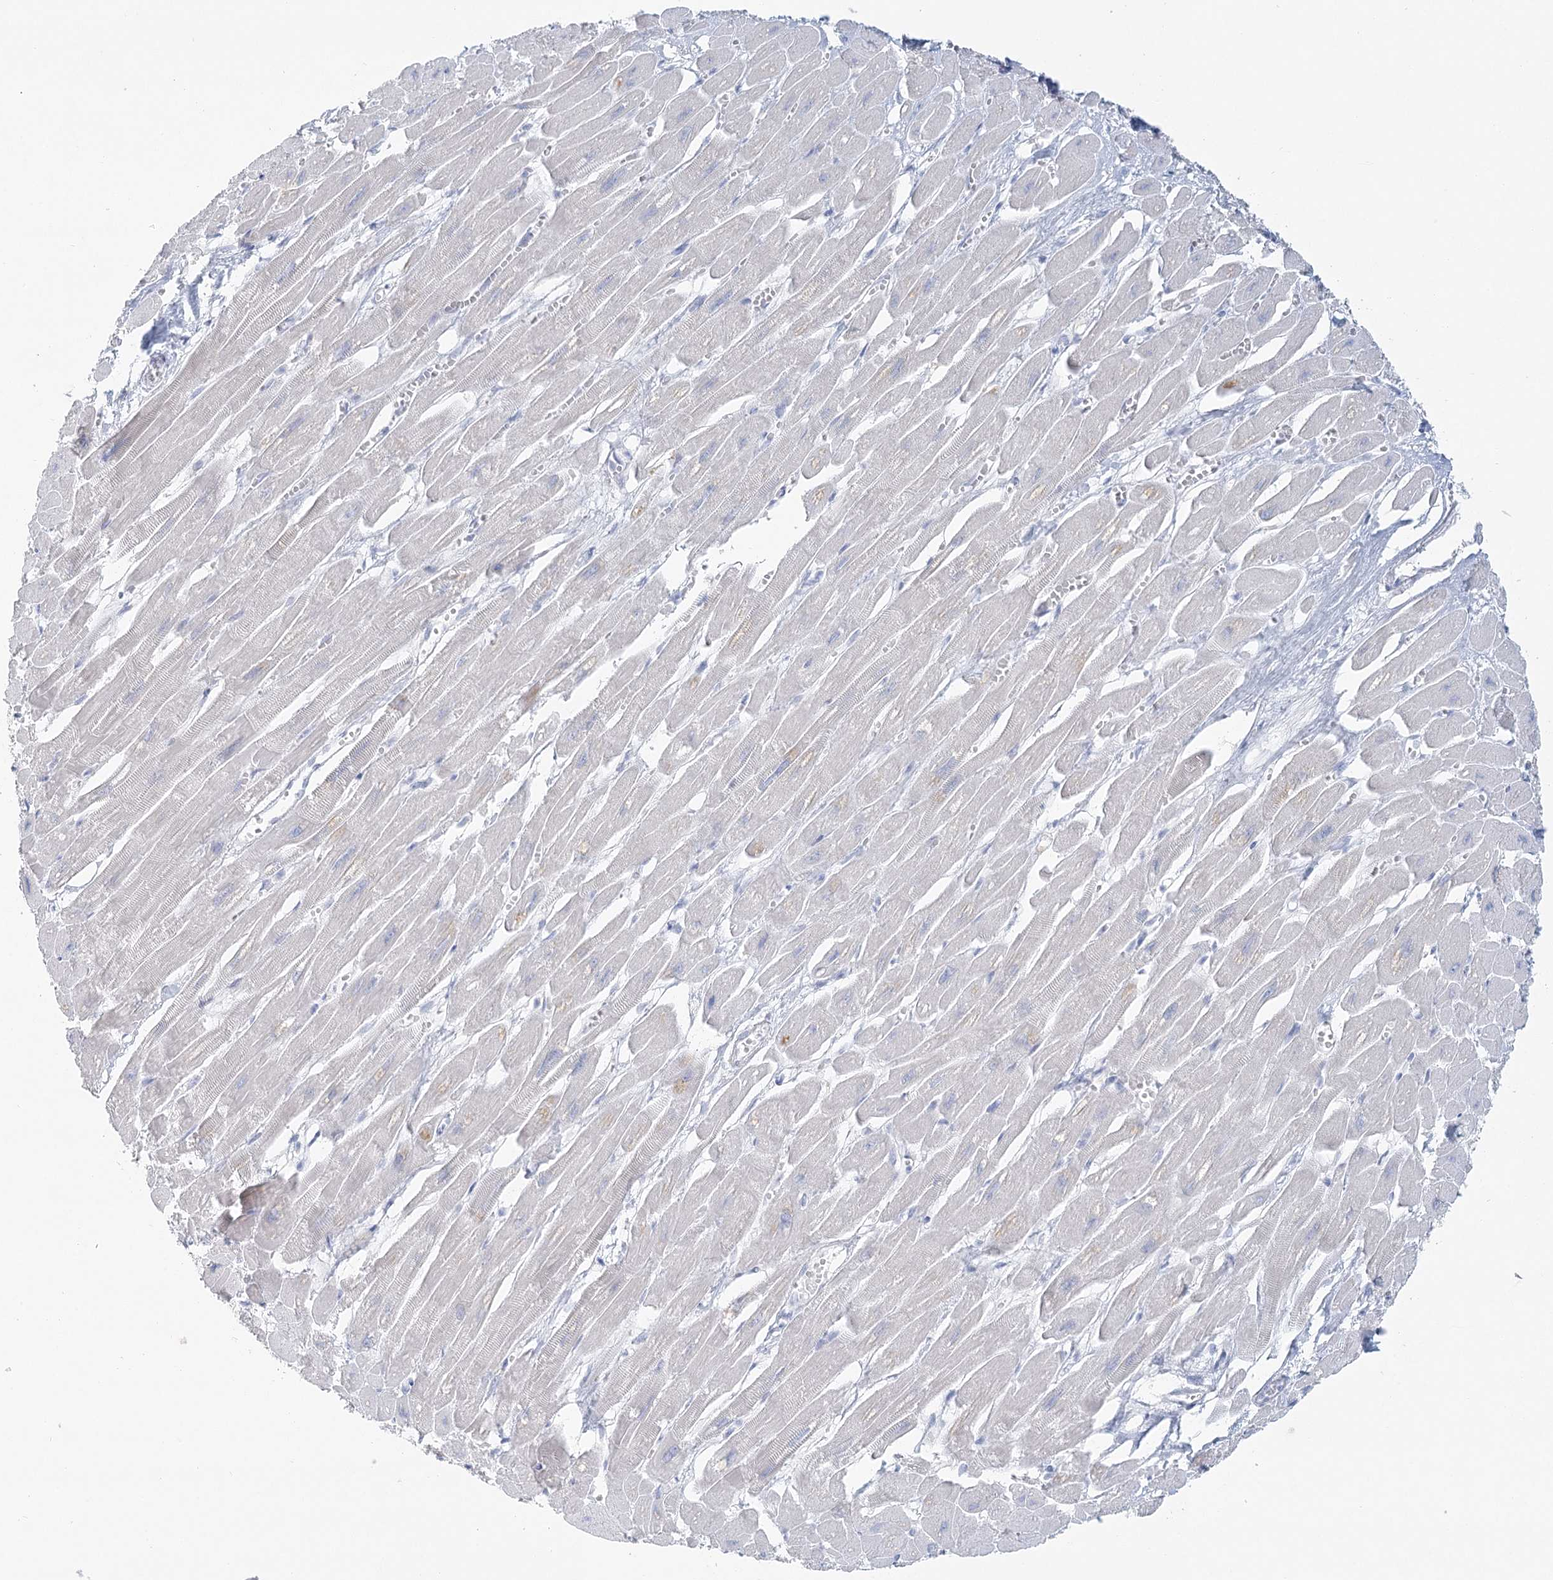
{"staining": {"intensity": "negative", "quantity": "none", "location": "none"}, "tissue": "heart muscle", "cell_type": "Cardiomyocytes", "image_type": "normal", "snomed": [{"axis": "morphology", "description": "Normal tissue, NOS"}, {"axis": "topography", "description": "Heart"}], "caption": "Immunohistochemistry micrograph of benign heart muscle stained for a protein (brown), which shows no staining in cardiomyocytes.", "gene": "DMGDH", "patient": {"sex": "female", "age": 54}}